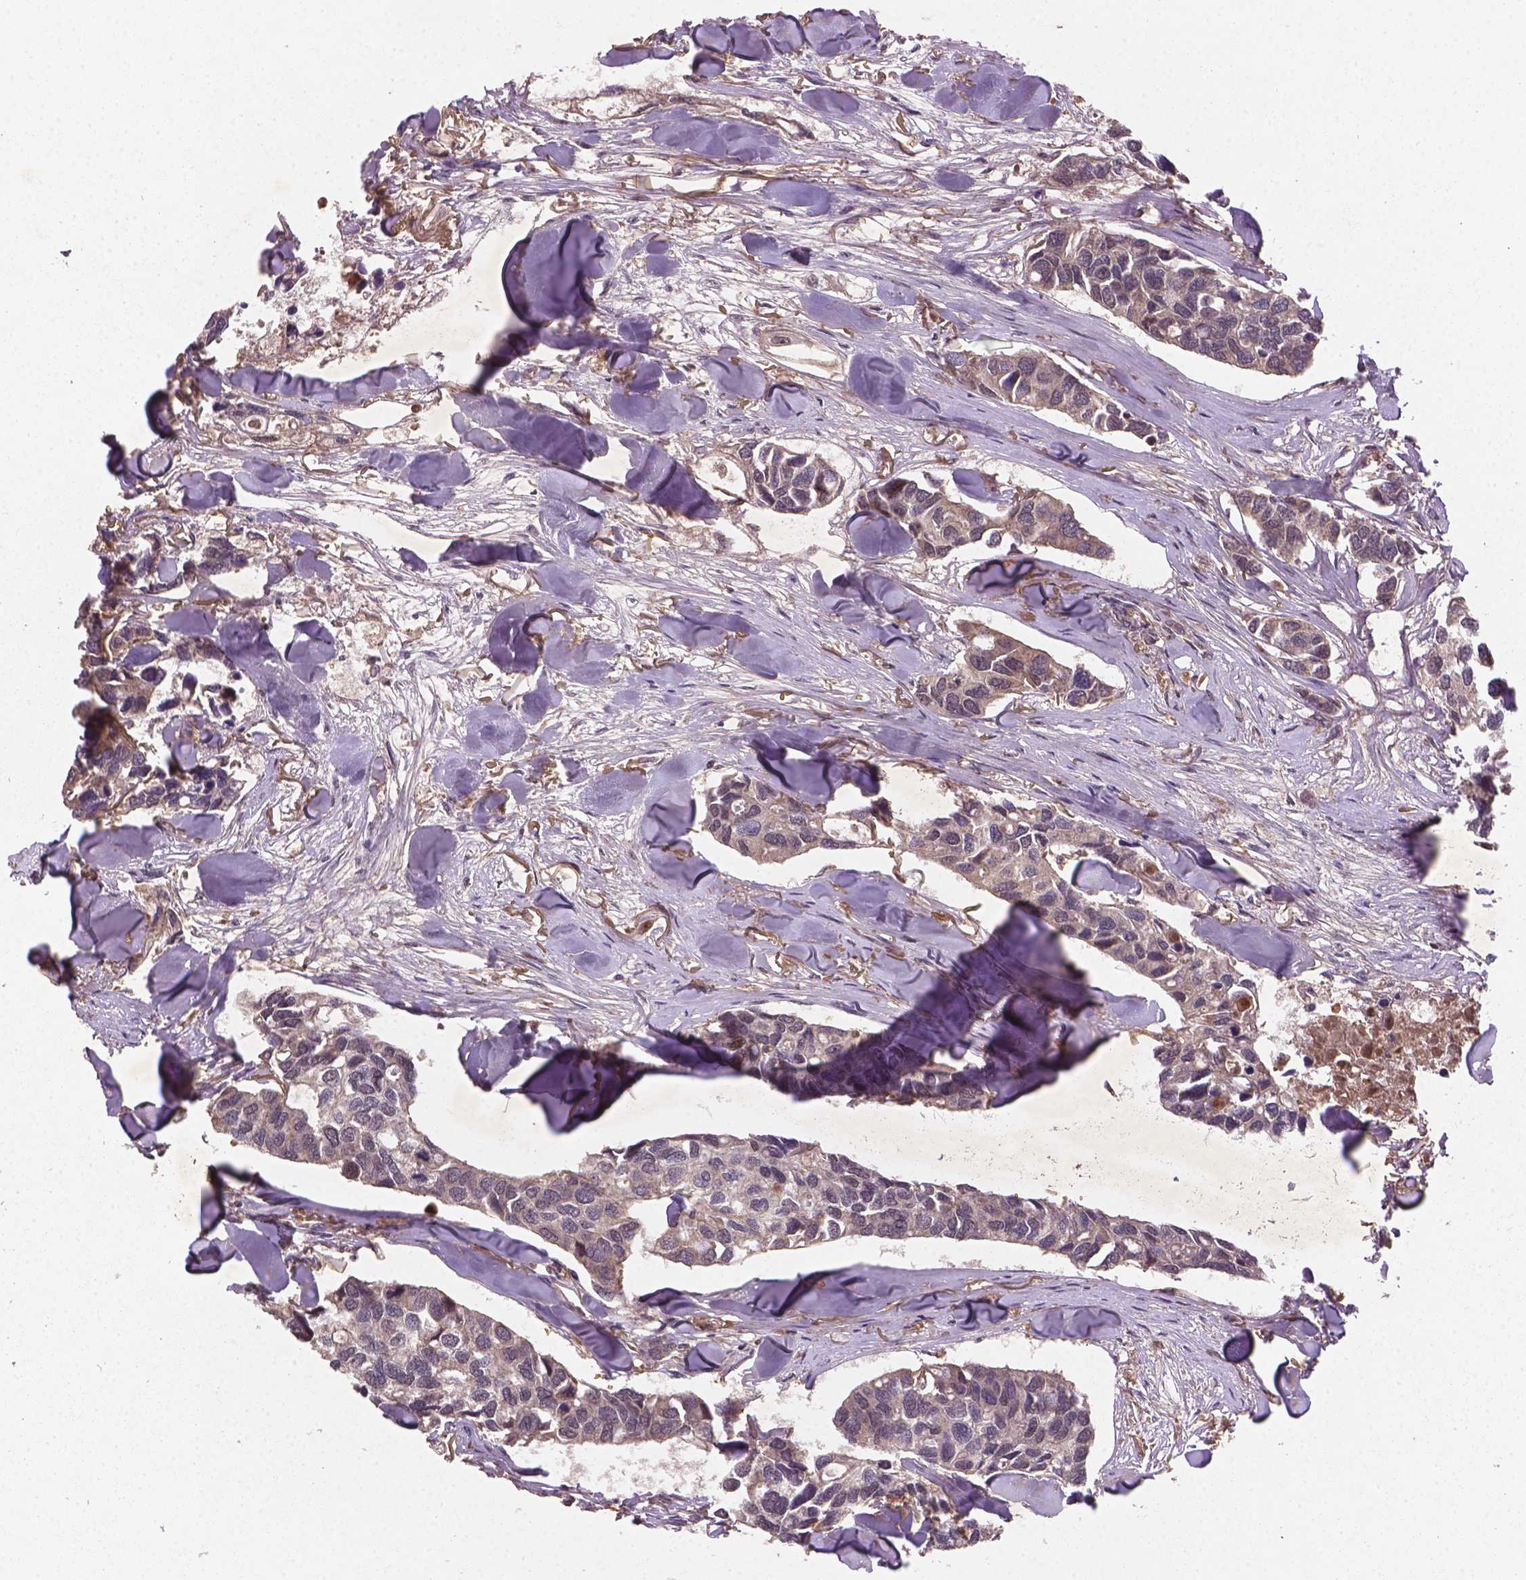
{"staining": {"intensity": "weak", "quantity": "<25%", "location": "cytoplasmic/membranous"}, "tissue": "breast cancer", "cell_type": "Tumor cells", "image_type": "cancer", "snomed": [{"axis": "morphology", "description": "Duct carcinoma"}, {"axis": "topography", "description": "Breast"}], "caption": "Breast cancer was stained to show a protein in brown. There is no significant positivity in tumor cells.", "gene": "NIPAL2", "patient": {"sex": "female", "age": 83}}